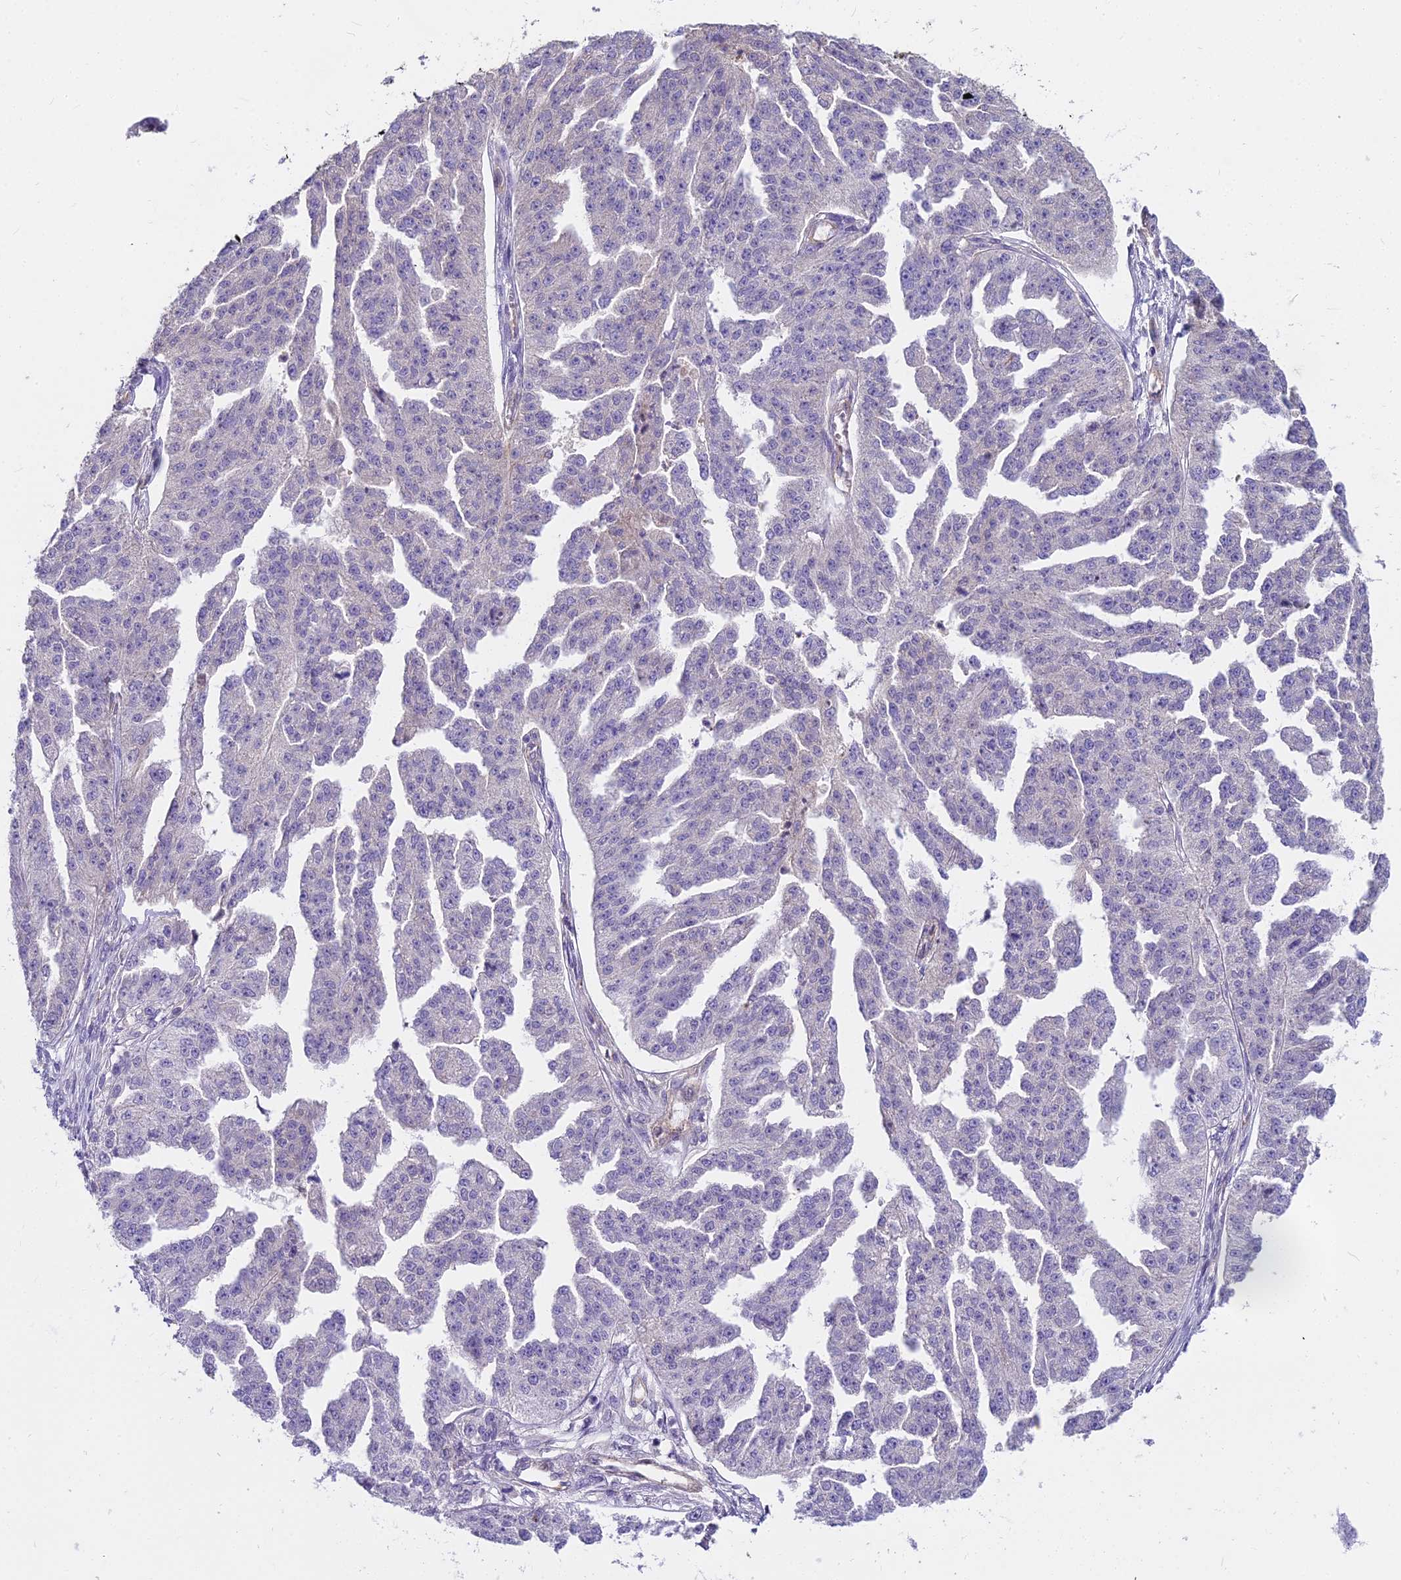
{"staining": {"intensity": "negative", "quantity": "none", "location": "none"}, "tissue": "ovarian cancer", "cell_type": "Tumor cells", "image_type": "cancer", "snomed": [{"axis": "morphology", "description": "Cystadenocarcinoma, serous, NOS"}, {"axis": "topography", "description": "Ovary"}], "caption": "Immunohistochemical staining of ovarian serous cystadenocarcinoma exhibits no significant positivity in tumor cells.", "gene": "HLA-DOA", "patient": {"sex": "female", "age": 58}}